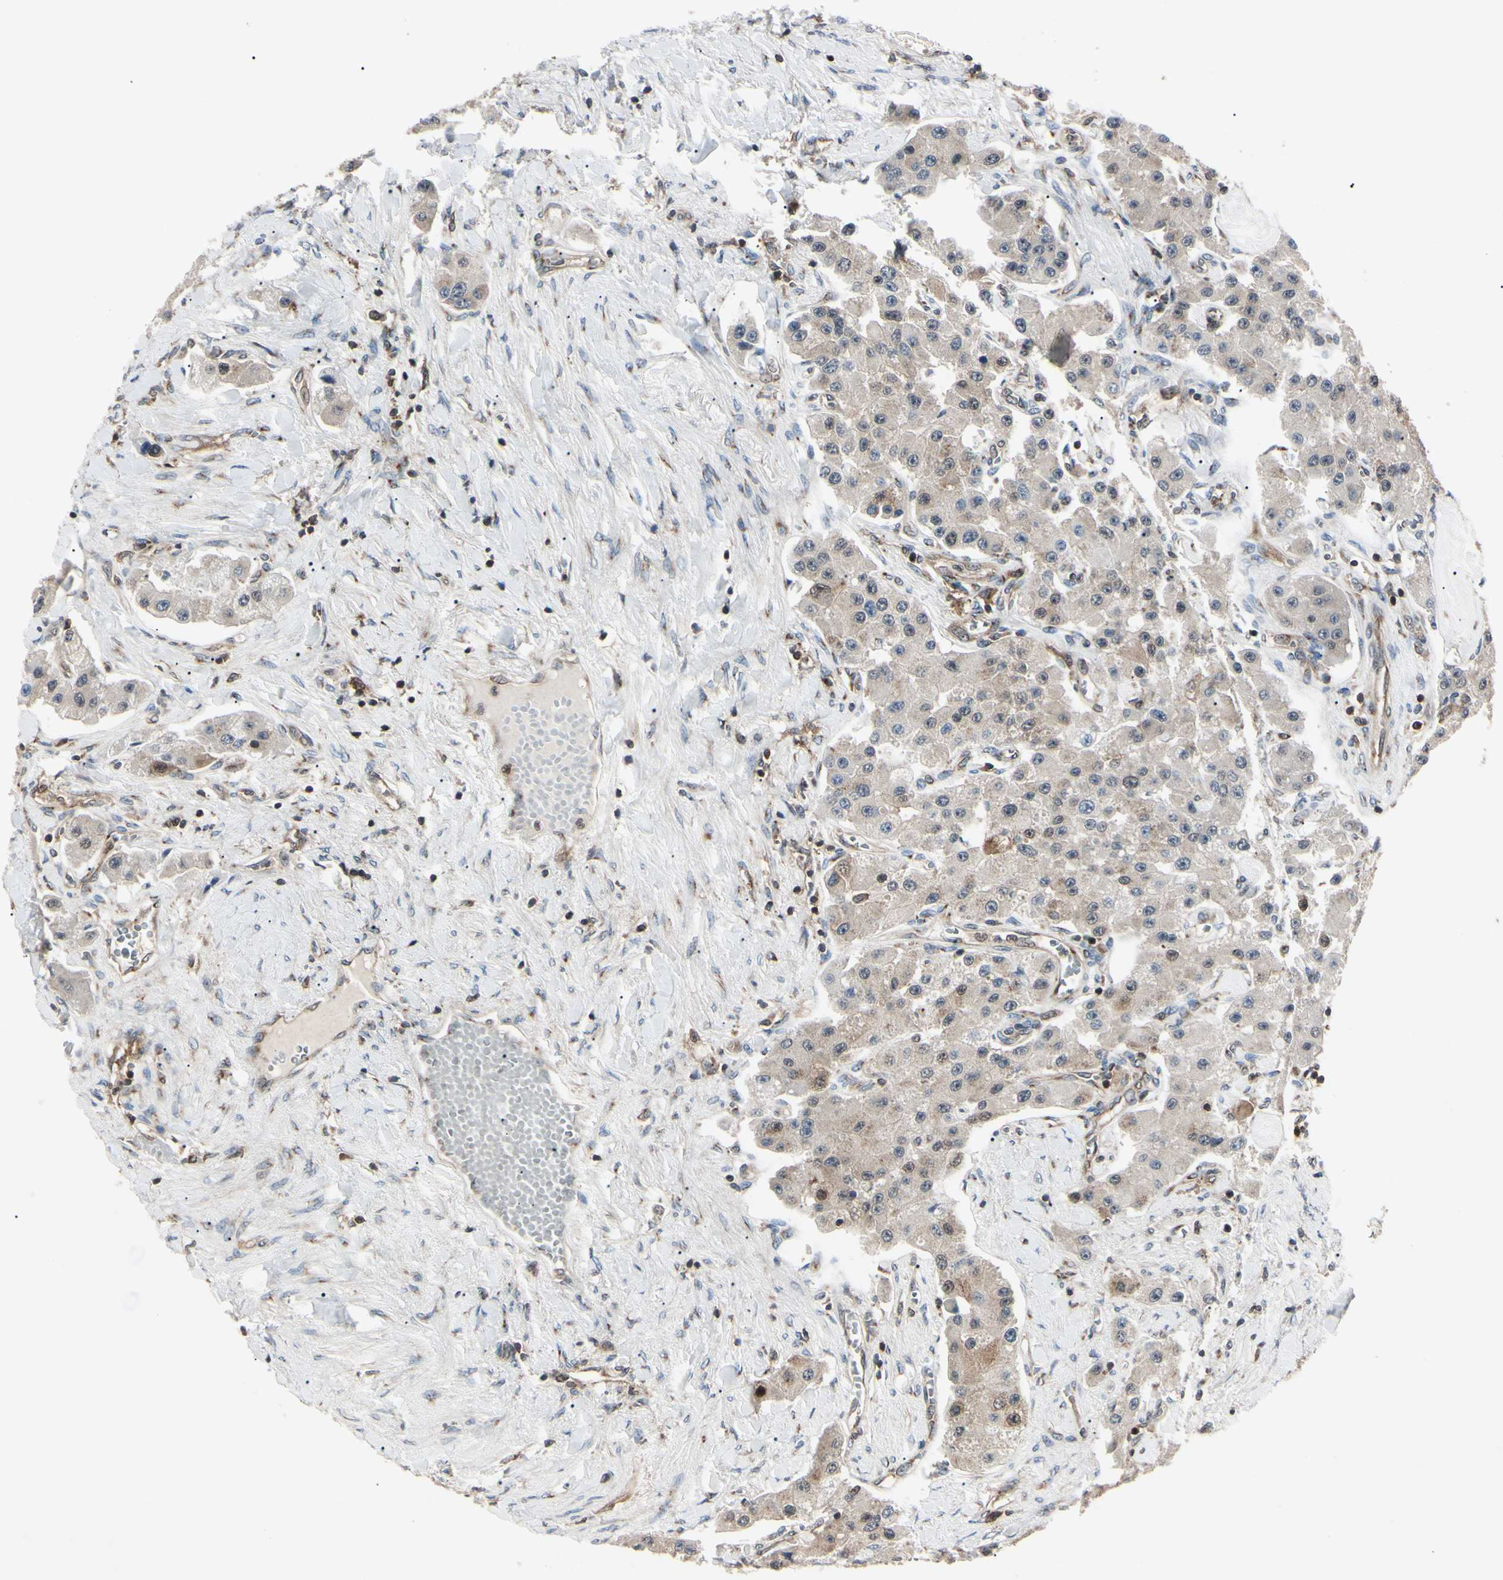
{"staining": {"intensity": "moderate", "quantity": "25%-75%", "location": "cytoplasmic/membranous"}, "tissue": "carcinoid", "cell_type": "Tumor cells", "image_type": "cancer", "snomed": [{"axis": "morphology", "description": "Carcinoid, malignant, NOS"}, {"axis": "topography", "description": "Pancreas"}], "caption": "Moderate cytoplasmic/membranous staining for a protein is seen in about 25%-75% of tumor cells of carcinoid using immunohistochemistry.", "gene": "MAPRE1", "patient": {"sex": "male", "age": 41}}